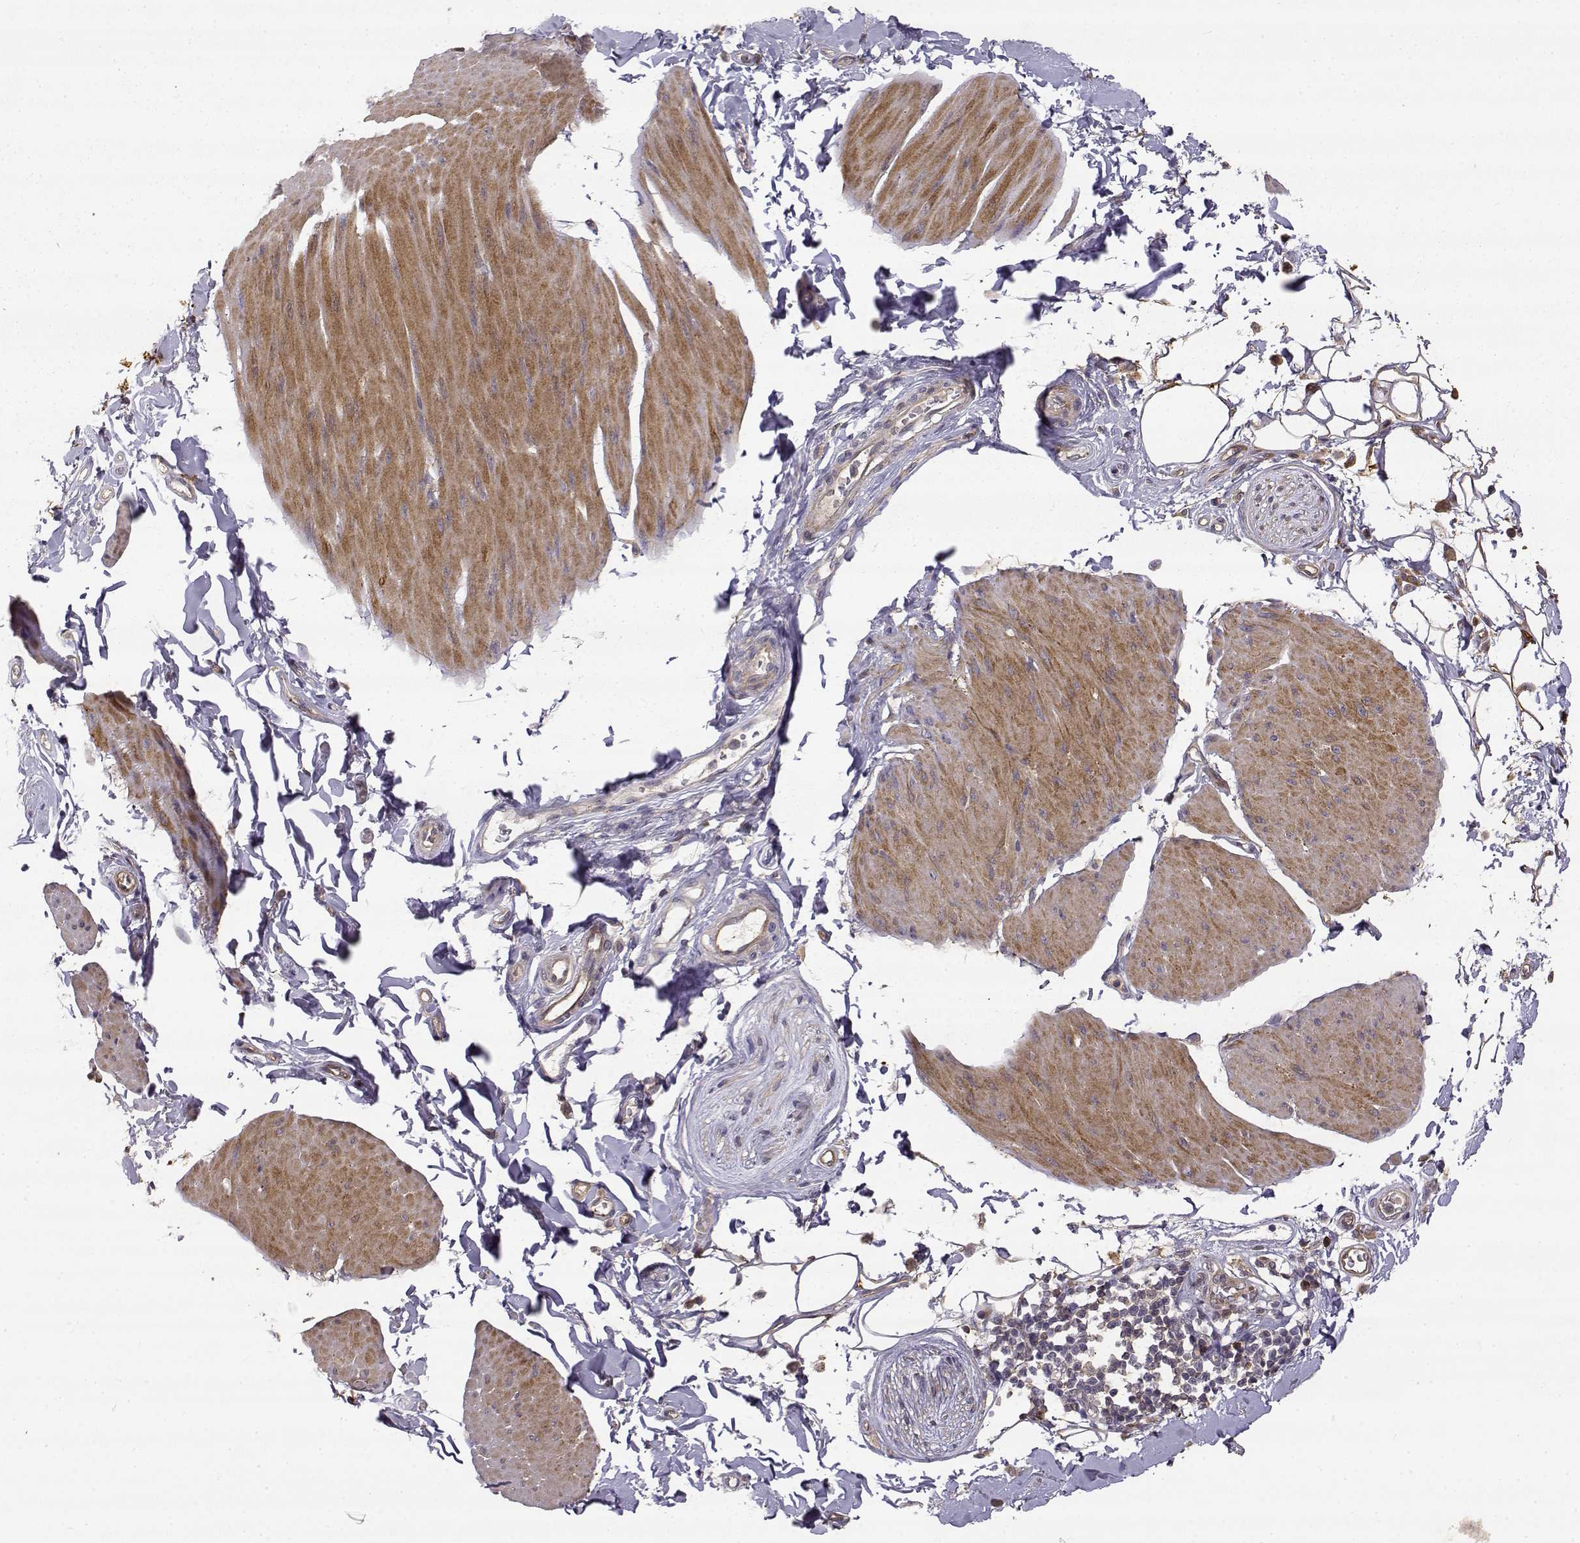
{"staining": {"intensity": "moderate", "quantity": "25%-75%", "location": "cytoplasmic/membranous"}, "tissue": "smooth muscle", "cell_type": "Smooth muscle cells", "image_type": "normal", "snomed": [{"axis": "morphology", "description": "Normal tissue, NOS"}, {"axis": "topography", "description": "Adipose tissue"}, {"axis": "topography", "description": "Smooth muscle"}, {"axis": "topography", "description": "Peripheral nerve tissue"}], "caption": "Immunohistochemical staining of benign smooth muscle reveals 25%-75% levels of moderate cytoplasmic/membranous protein expression in about 25%-75% of smooth muscle cells.", "gene": "CRIM1", "patient": {"sex": "male", "age": 83}}